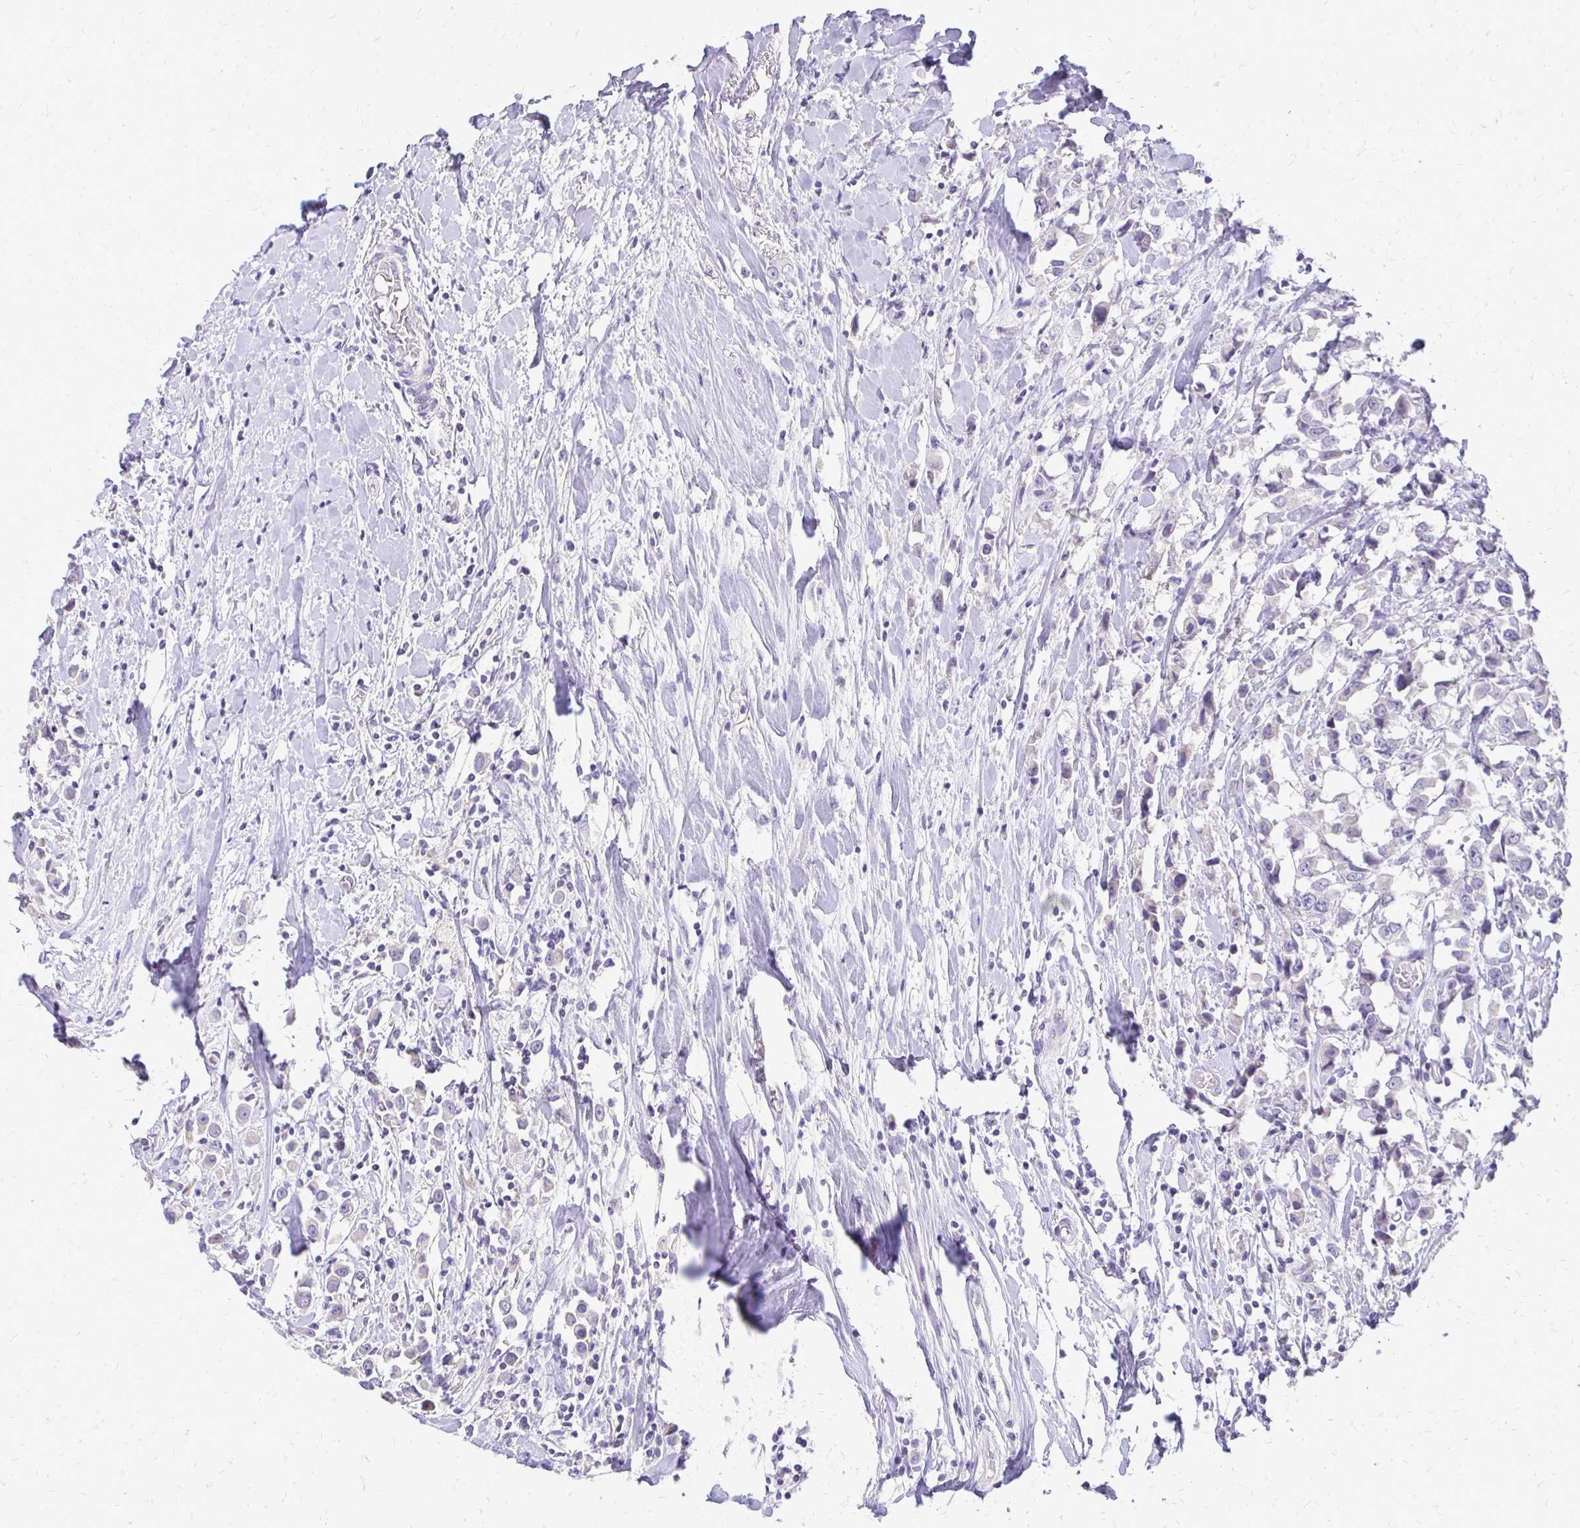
{"staining": {"intensity": "negative", "quantity": "none", "location": "none"}, "tissue": "breast cancer", "cell_type": "Tumor cells", "image_type": "cancer", "snomed": [{"axis": "morphology", "description": "Duct carcinoma"}, {"axis": "topography", "description": "Breast"}], "caption": "An image of human breast cancer is negative for staining in tumor cells. The staining is performed using DAB brown chromogen with nuclei counter-stained in using hematoxylin.", "gene": "ALPG", "patient": {"sex": "female", "age": 61}}